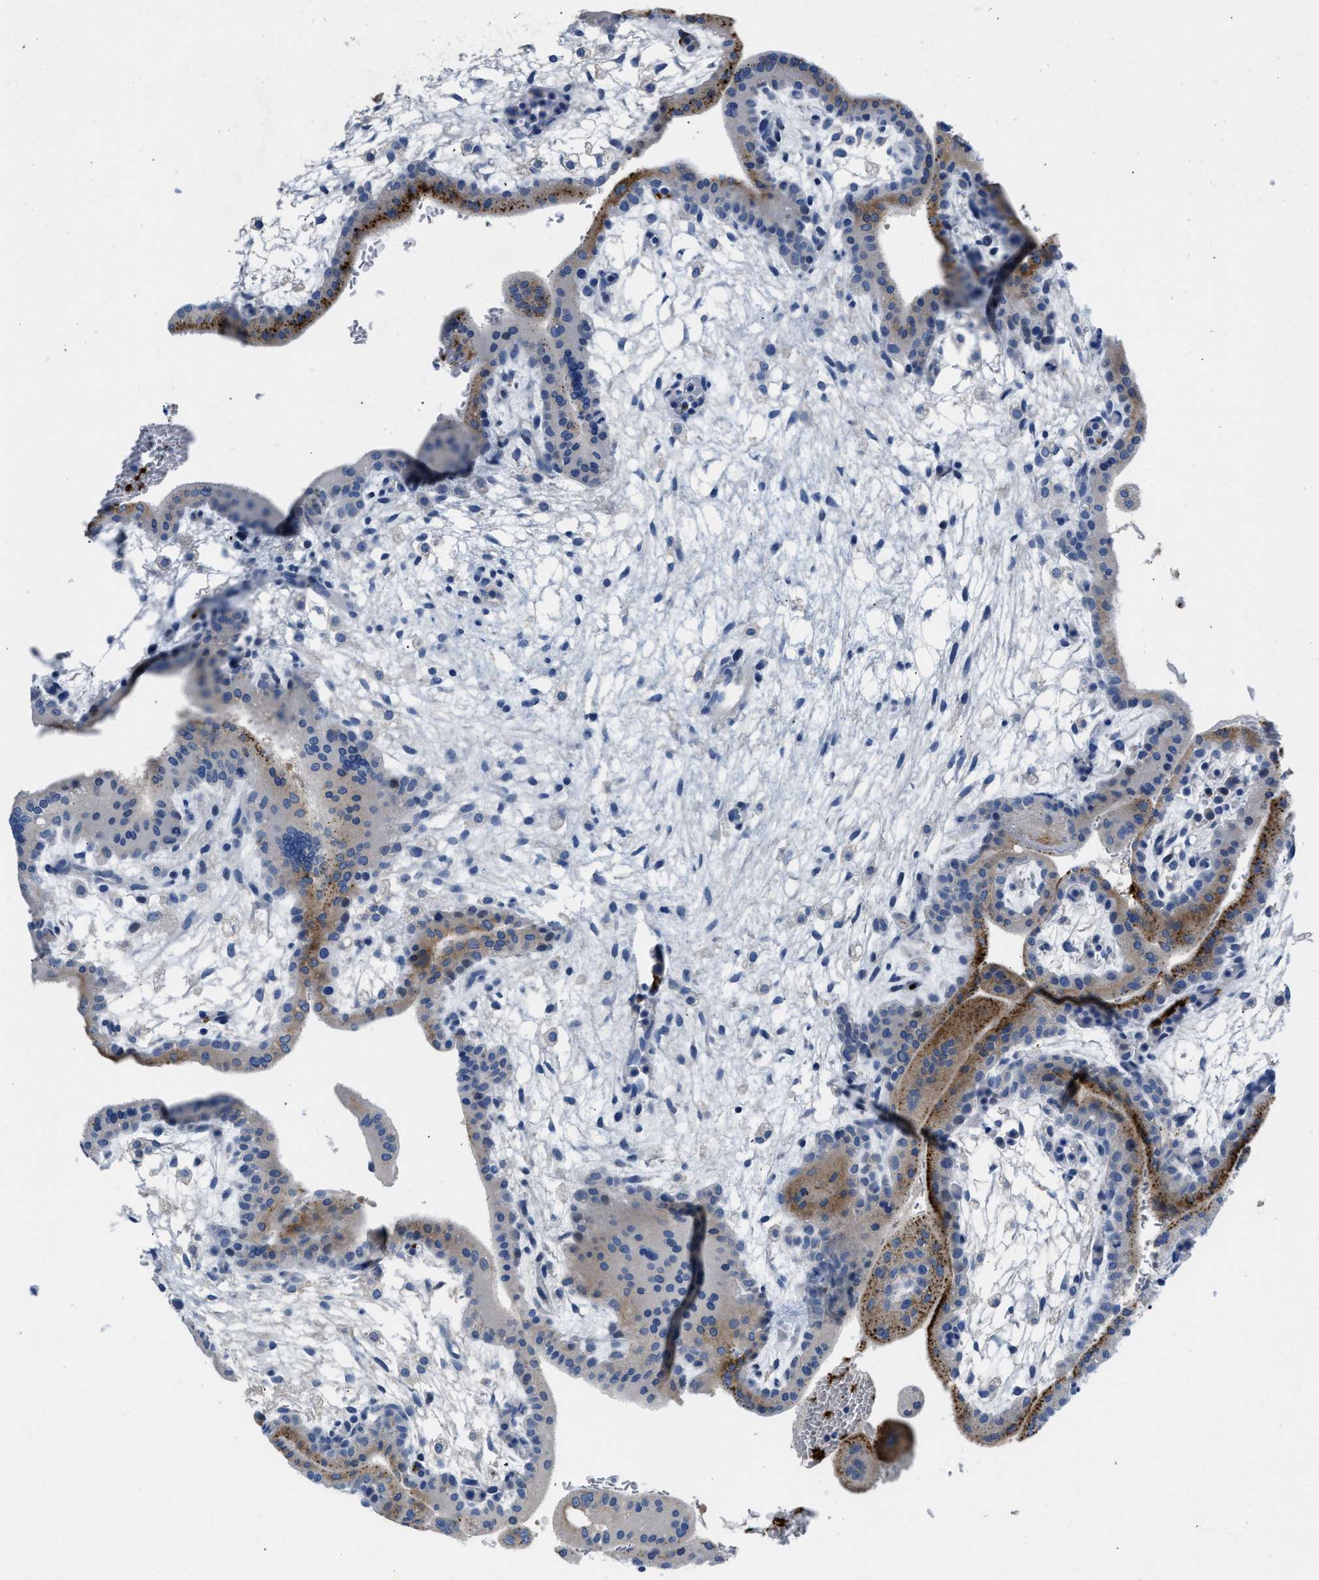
{"staining": {"intensity": "negative", "quantity": "none", "location": "none"}, "tissue": "placenta", "cell_type": "Decidual cells", "image_type": "normal", "snomed": [{"axis": "morphology", "description": "Normal tissue, NOS"}, {"axis": "topography", "description": "Placenta"}], "caption": "This image is of normal placenta stained with IHC to label a protein in brown with the nuclei are counter-stained blue. There is no staining in decidual cells.", "gene": "FGF18", "patient": {"sex": "female", "age": 35}}